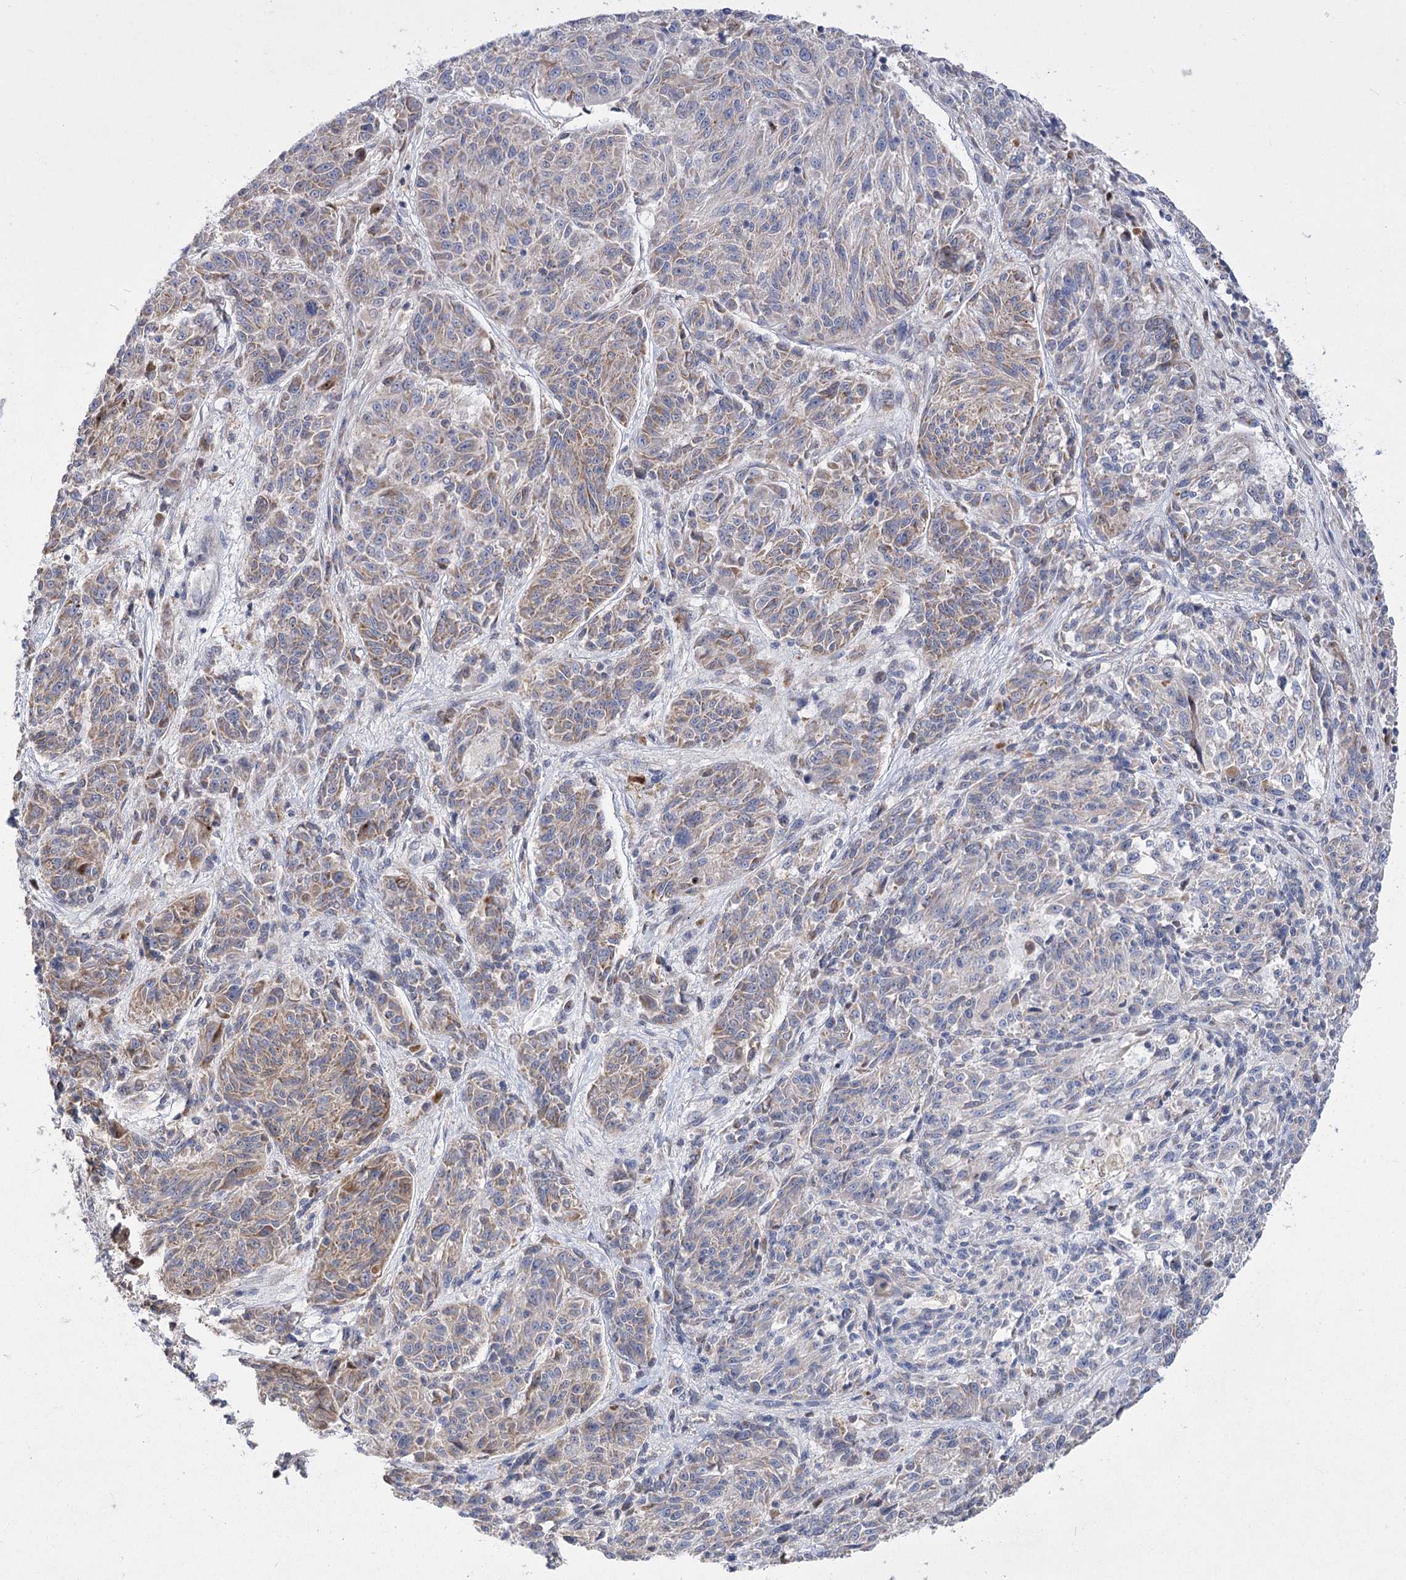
{"staining": {"intensity": "moderate", "quantity": "25%-75%", "location": "cytoplasmic/membranous"}, "tissue": "melanoma", "cell_type": "Tumor cells", "image_type": "cancer", "snomed": [{"axis": "morphology", "description": "Malignant melanoma, NOS"}, {"axis": "topography", "description": "Skin"}], "caption": "Approximately 25%-75% of tumor cells in malignant melanoma demonstrate moderate cytoplasmic/membranous protein positivity as visualized by brown immunohistochemical staining.", "gene": "PDHB", "patient": {"sex": "male", "age": 53}}